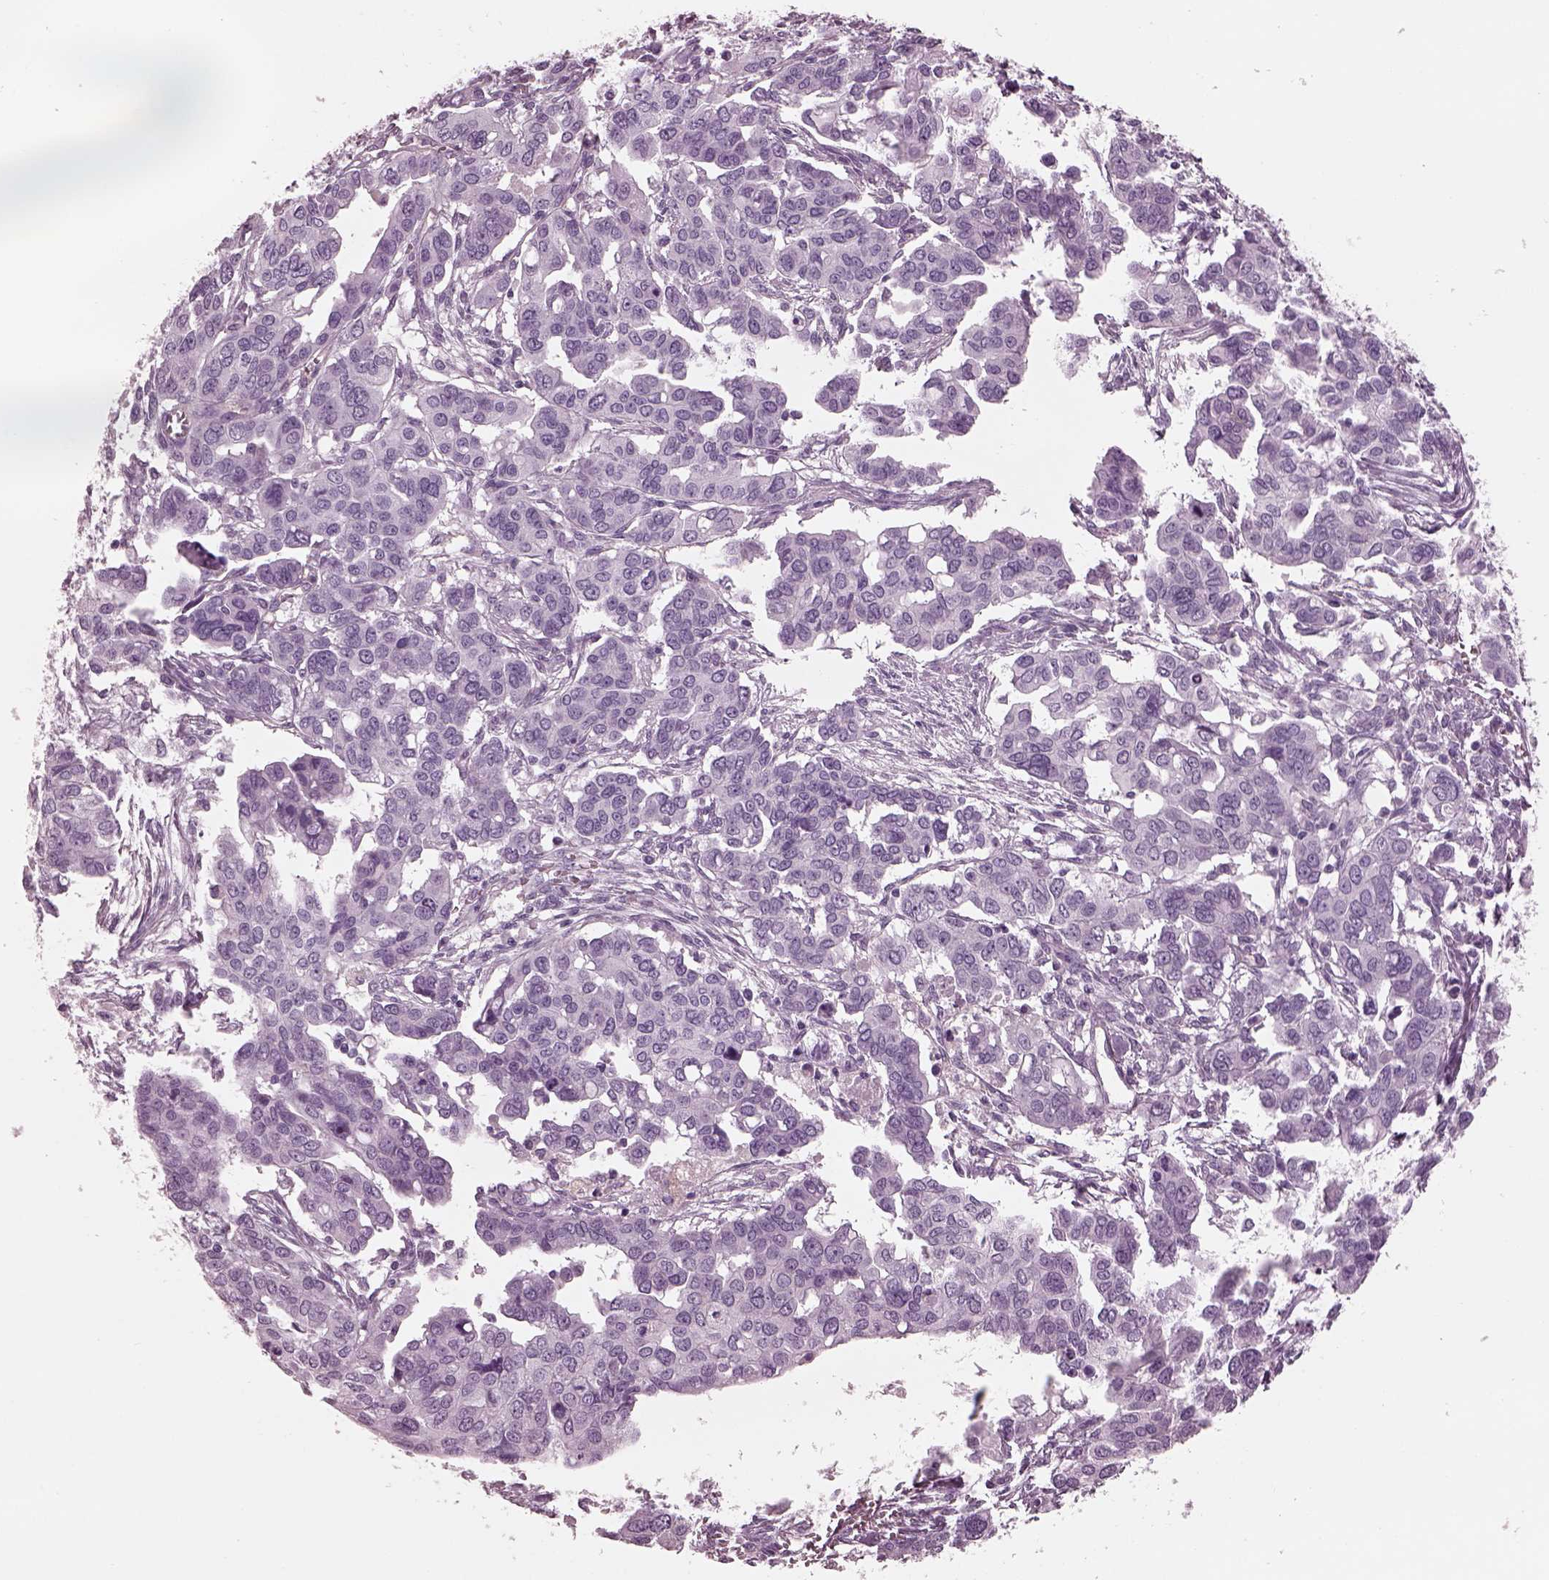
{"staining": {"intensity": "negative", "quantity": "none", "location": "none"}, "tissue": "ovarian cancer", "cell_type": "Tumor cells", "image_type": "cancer", "snomed": [{"axis": "morphology", "description": "Carcinoma, endometroid"}, {"axis": "topography", "description": "Ovary"}], "caption": "A high-resolution photomicrograph shows immunohistochemistry staining of ovarian cancer, which exhibits no significant positivity in tumor cells. (Immunohistochemistry (ihc), brightfield microscopy, high magnification).", "gene": "CGA", "patient": {"sex": "female", "age": 78}}